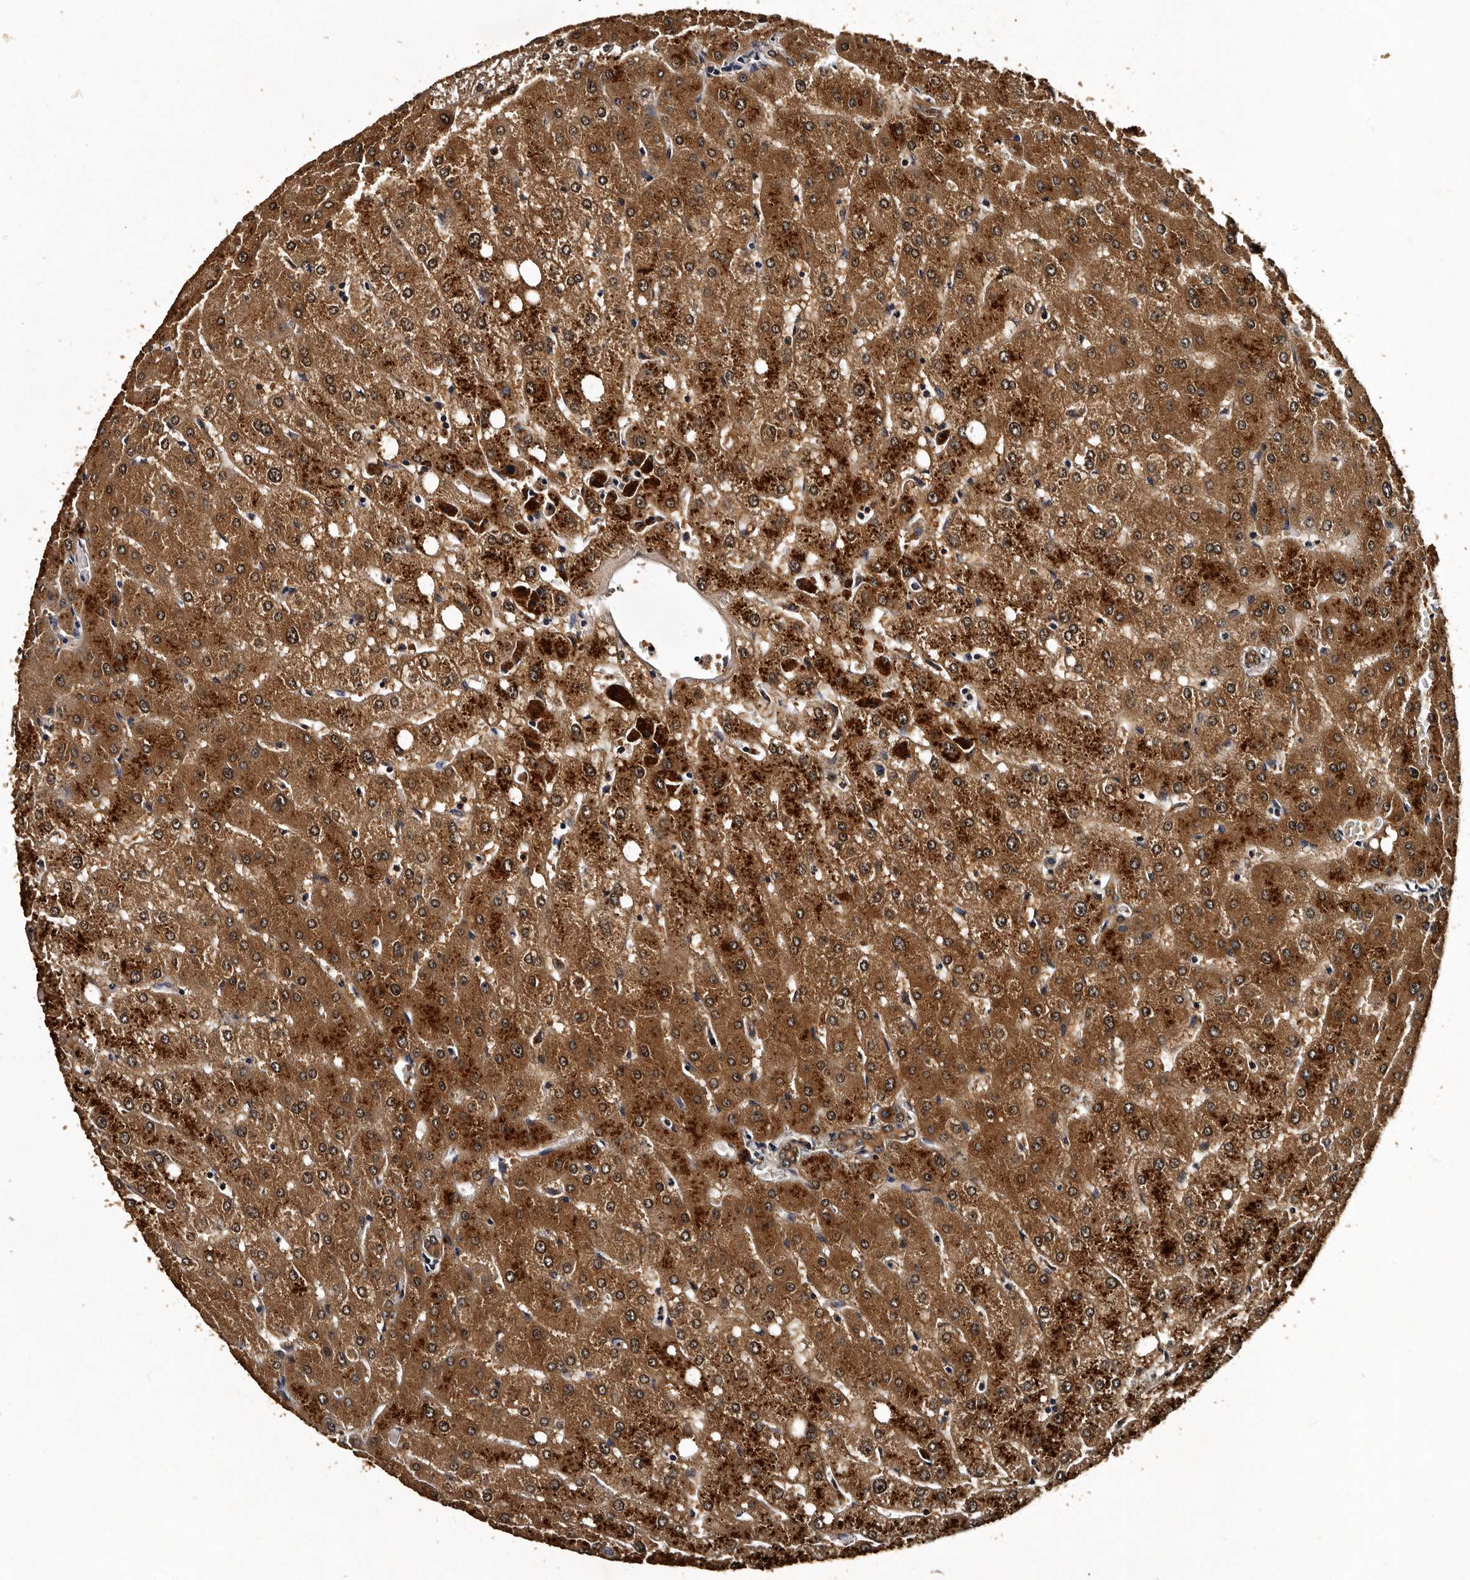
{"staining": {"intensity": "moderate", "quantity": ">75%", "location": "cytoplasmic/membranous"}, "tissue": "liver", "cell_type": "Cholangiocytes", "image_type": "normal", "snomed": [{"axis": "morphology", "description": "Normal tissue, NOS"}, {"axis": "topography", "description": "Liver"}], "caption": "A brown stain shows moderate cytoplasmic/membranous staining of a protein in cholangiocytes of unremarkable human liver. (Stains: DAB in brown, nuclei in blue, Microscopy: brightfield microscopy at high magnification).", "gene": "CPNE3", "patient": {"sex": "female", "age": 54}}